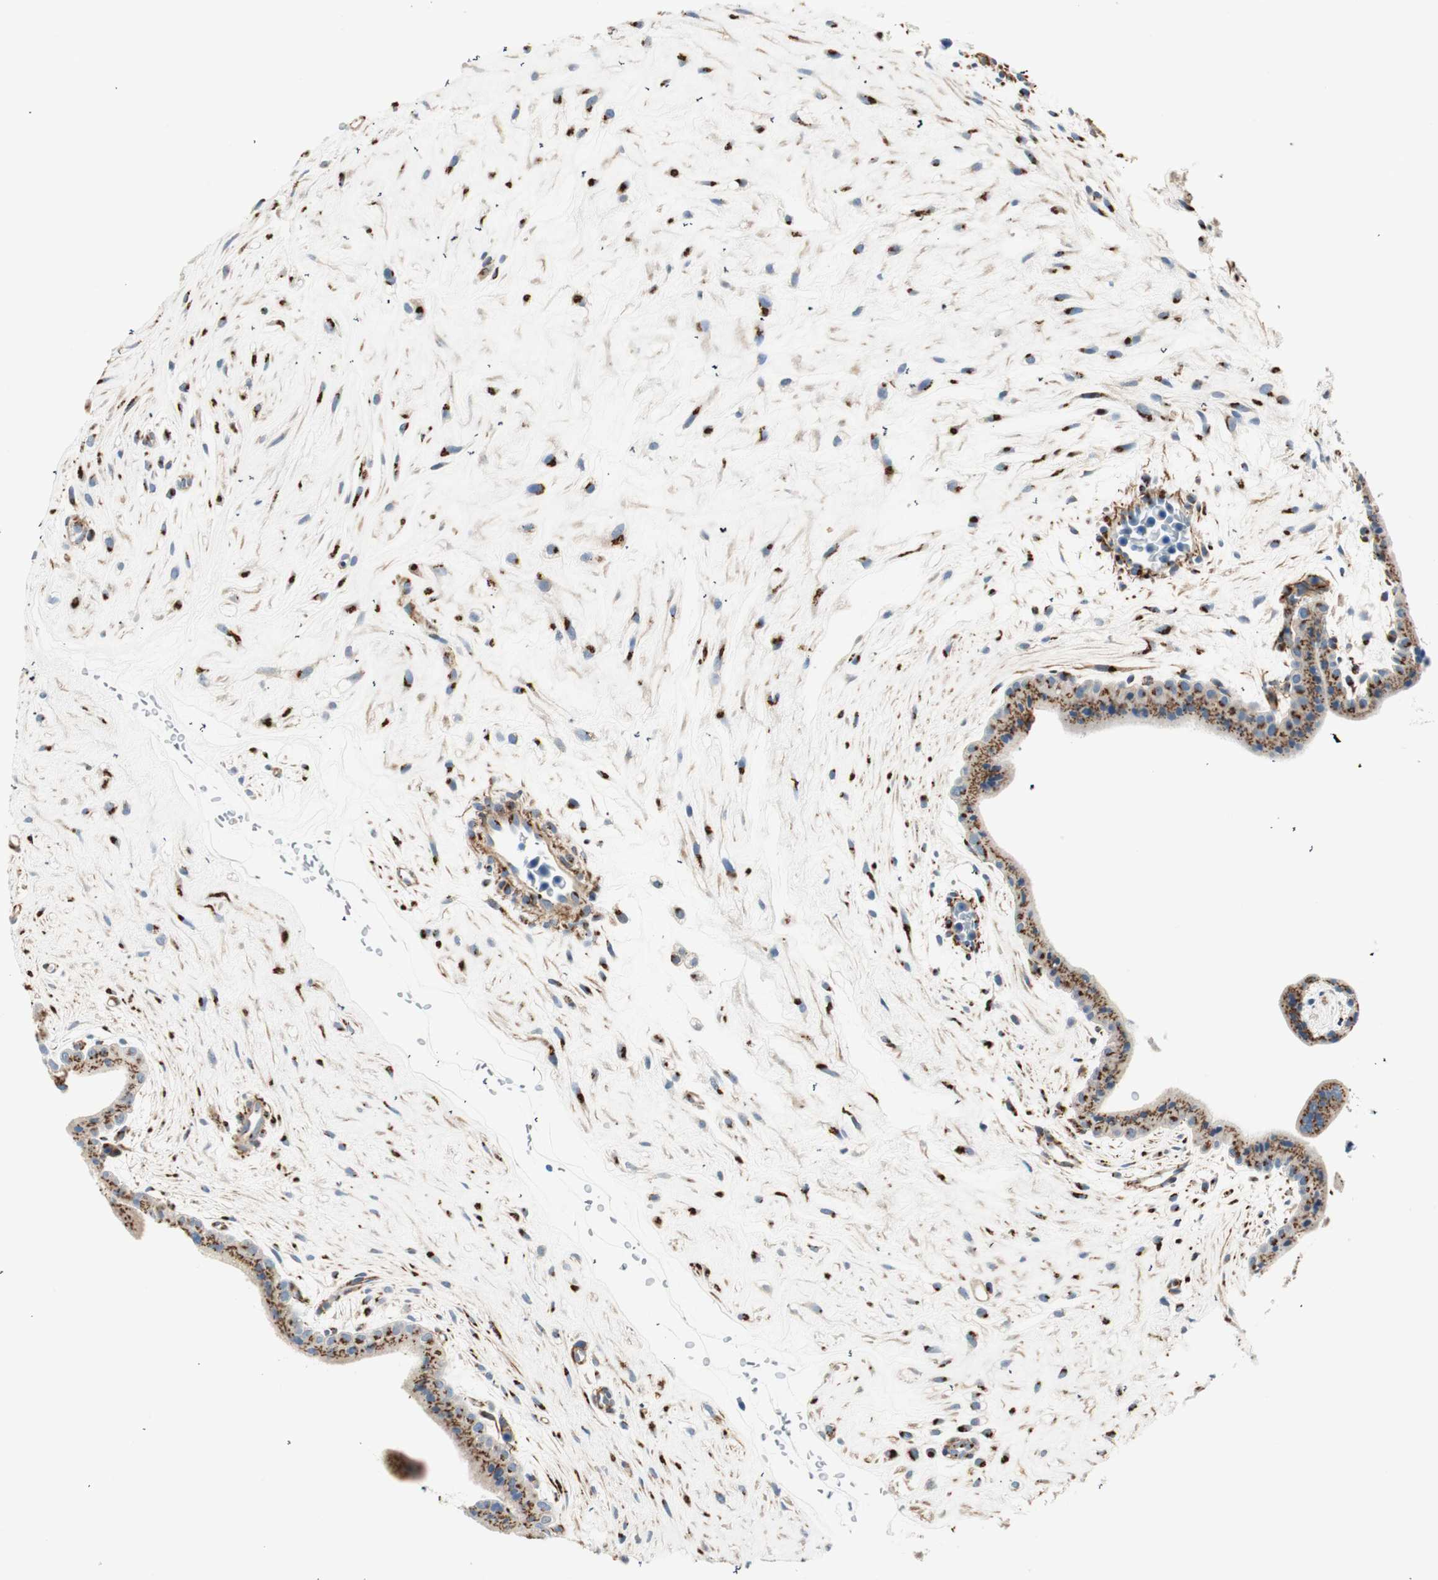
{"staining": {"intensity": "strong", "quantity": "25%-75%", "location": "cytoplasmic/membranous"}, "tissue": "placenta", "cell_type": "Decidual cells", "image_type": "normal", "snomed": [{"axis": "morphology", "description": "Normal tissue, NOS"}, {"axis": "topography", "description": "Placenta"}], "caption": "Immunohistochemical staining of unremarkable human placenta demonstrates strong cytoplasmic/membranous protein positivity in about 25%-75% of decidual cells. (Brightfield microscopy of DAB IHC at high magnification).", "gene": "TMF1", "patient": {"sex": "female", "age": 35}}